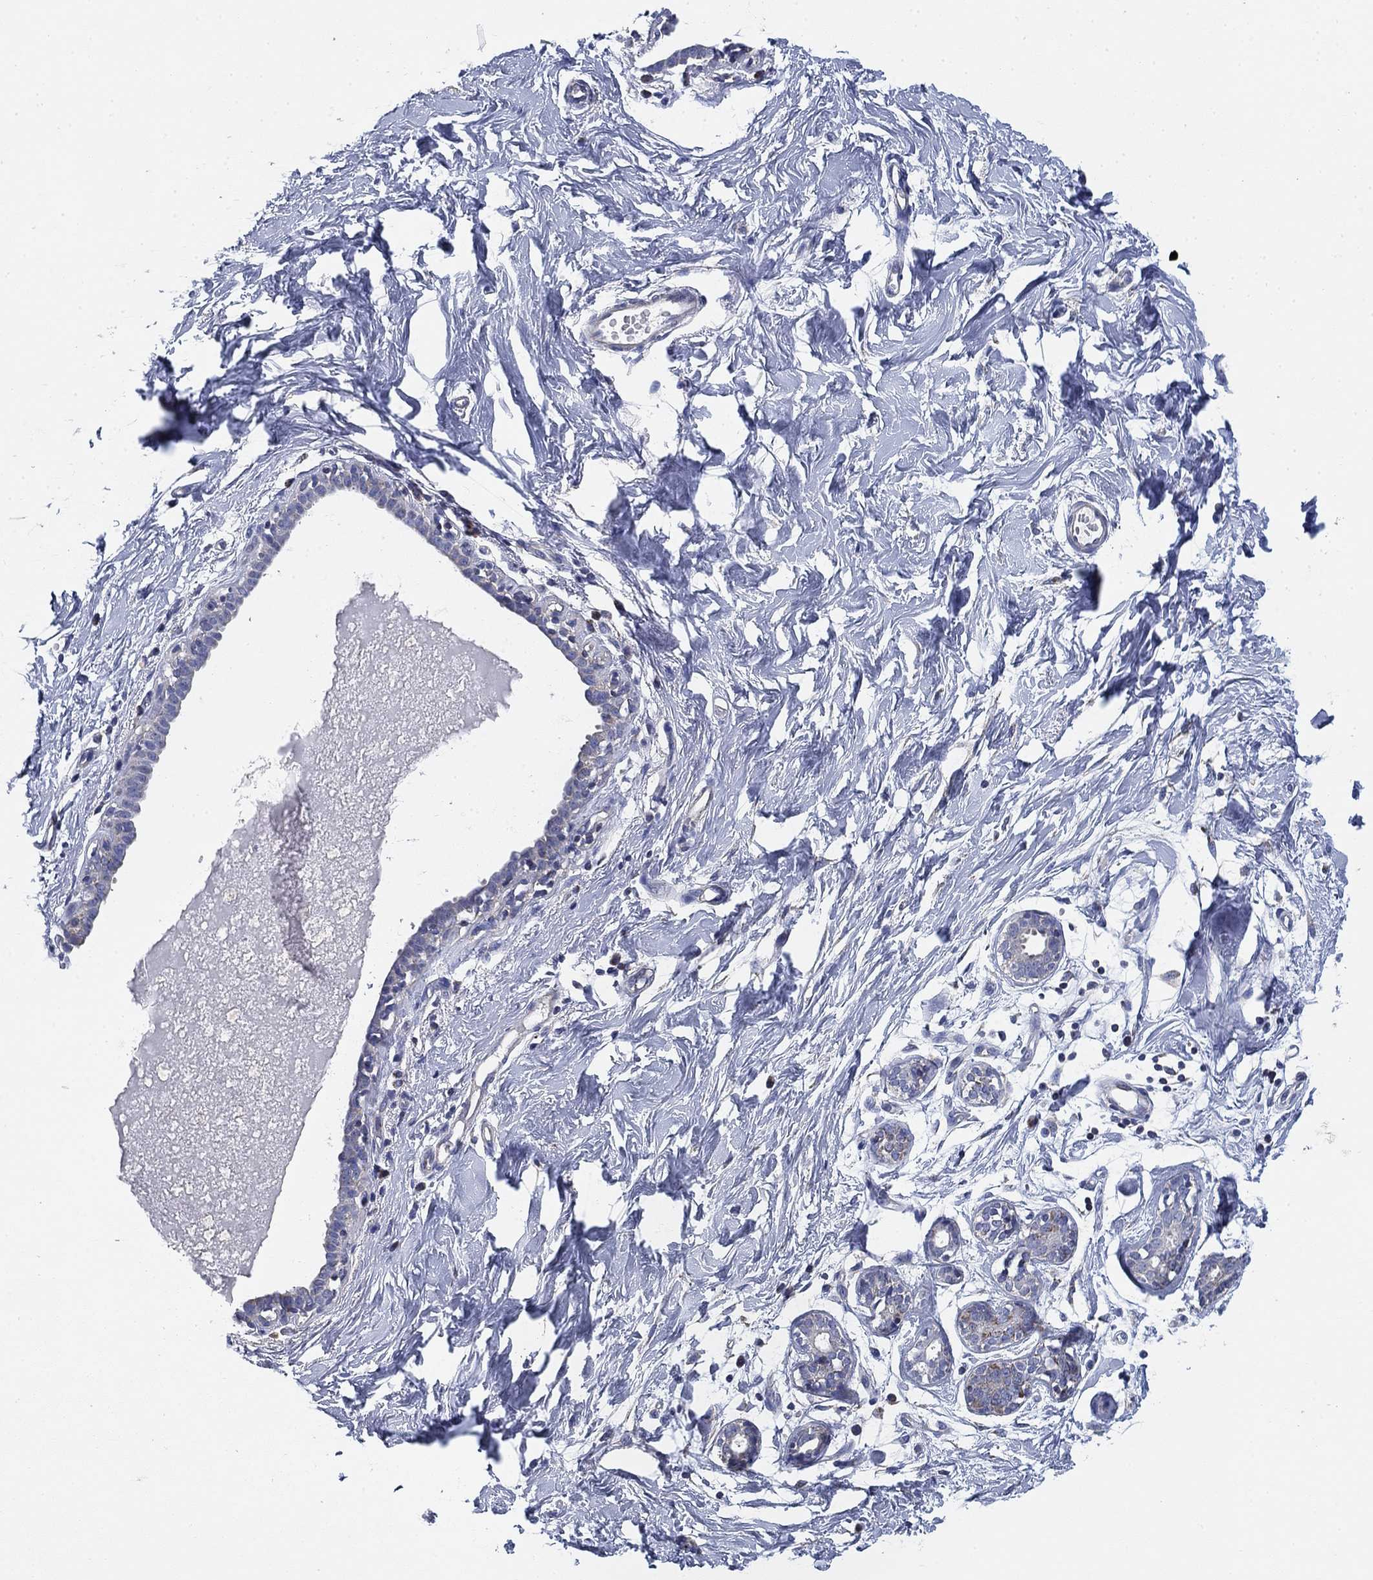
{"staining": {"intensity": "negative", "quantity": "none", "location": "none"}, "tissue": "breast", "cell_type": "Adipocytes", "image_type": "normal", "snomed": [{"axis": "morphology", "description": "Normal tissue, NOS"}, {"axis": "topography", "description": "Breast"}], "caption": "This image is of normal breast stained with IHC to label a protein in brown with the nuclei are counter-stained blue. There is no positivity in adipocytes. (Brightfield microscopy of DAB IHC at high magnification).", "gene": "NACAD", "patient": {"sex": "female", "age": 37}}